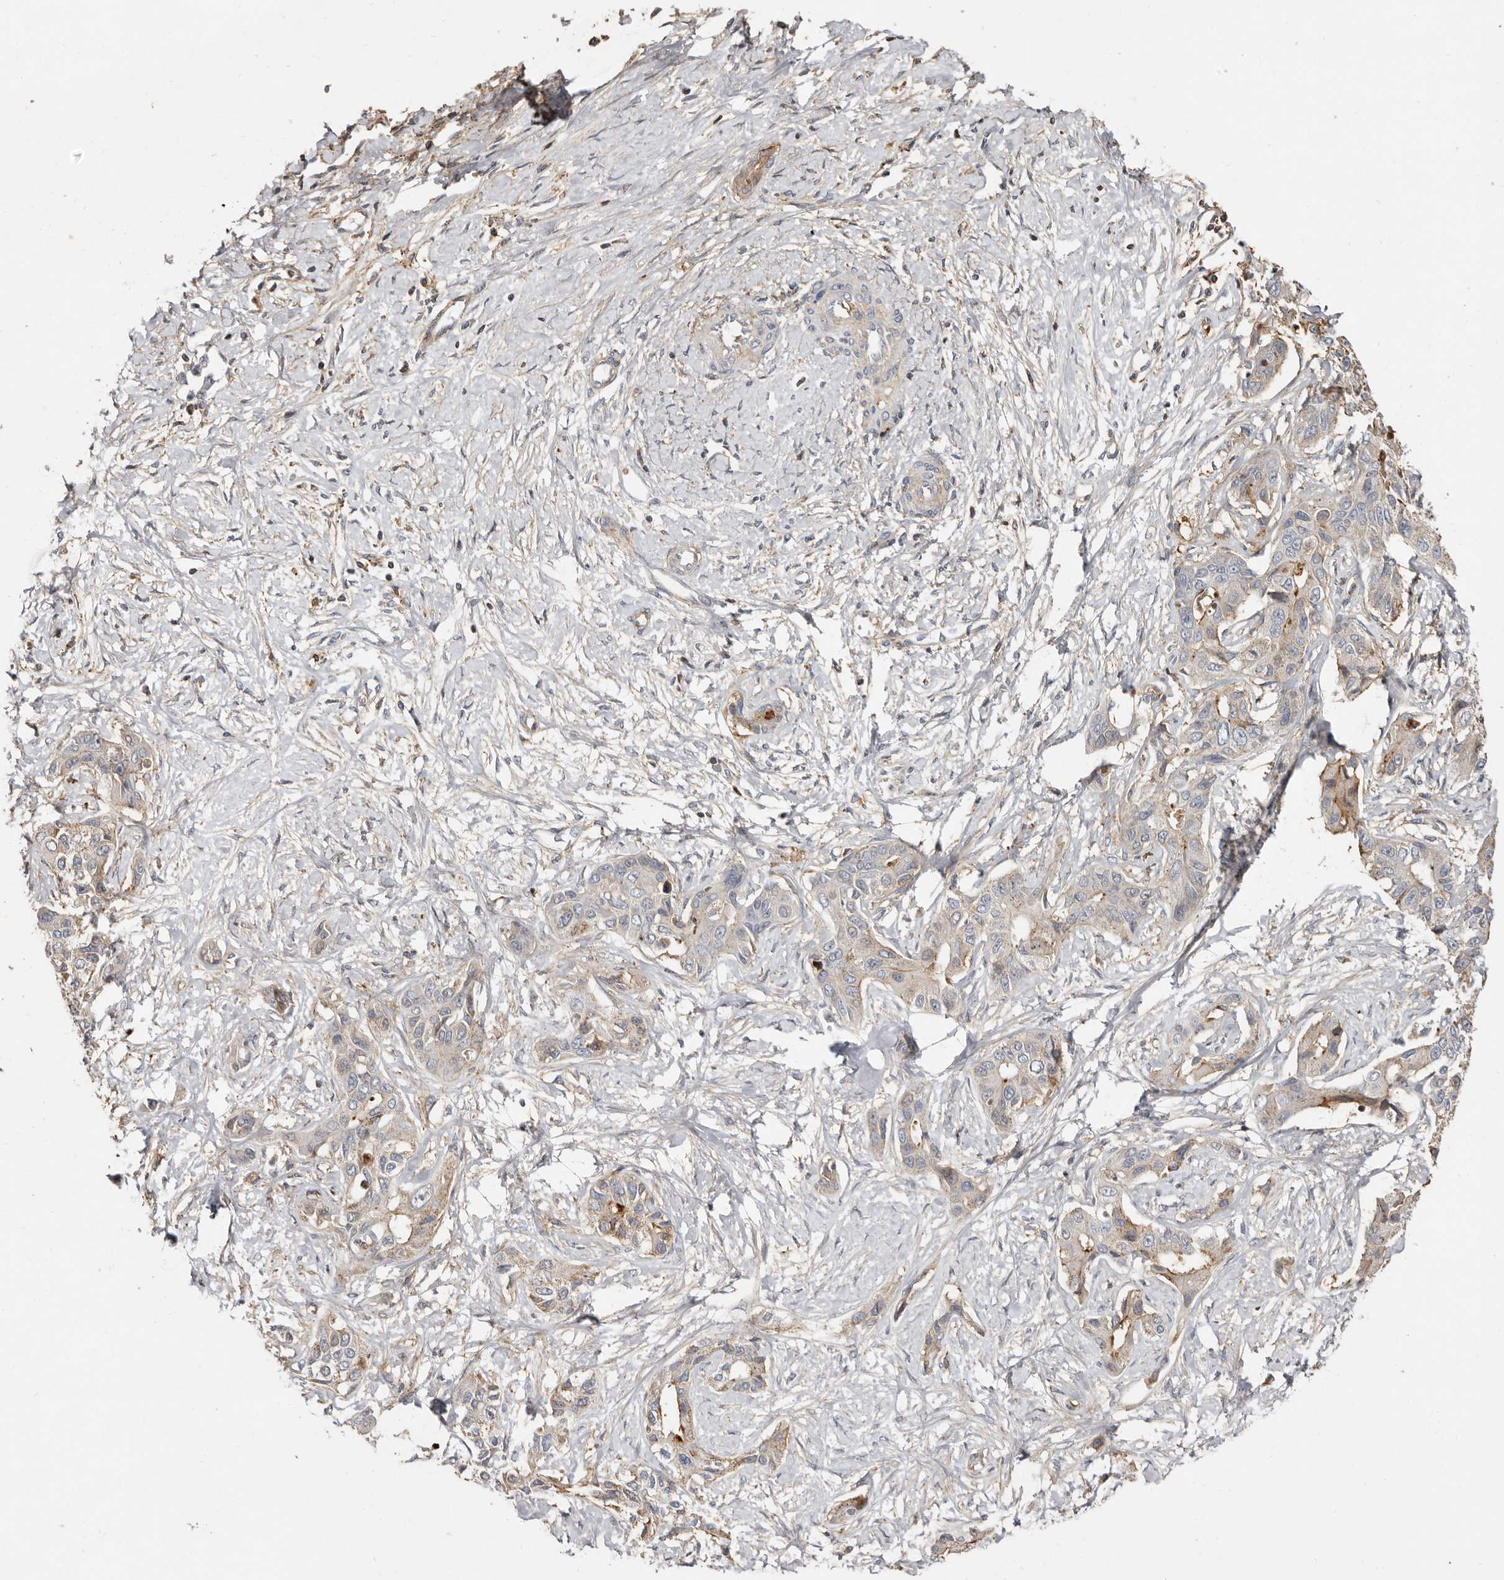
{"staining": {"intensity": "weak", "quantity": ">75%", "location": "cytoplasmic/membranous"}, "tissue": "liver cancer", "cell_type": "Tumor cells", "image_type": "cancer", "snomed": [{"axis": "morphology", "description": "Cholangiocarcinoma"}, {"axis": "topography", "description": "Liver"}], "caption": "Immunohistochemistry (IHC) staining of liver cancer (cholangiocarcinoma), which exhibits low levels of weak cytoplasmic/membranous staining in about >75% of tumor cells indicating weak cytoplasmic/membranous protein positivity. The staining was performed using DAB (3,3'-diaminobenzidine) (brown) for protein detection and nuclei were counterstained in hematoxylin (blue).", "gene": "KIF26B", "patient": {"sex": "male", "age": 59}}